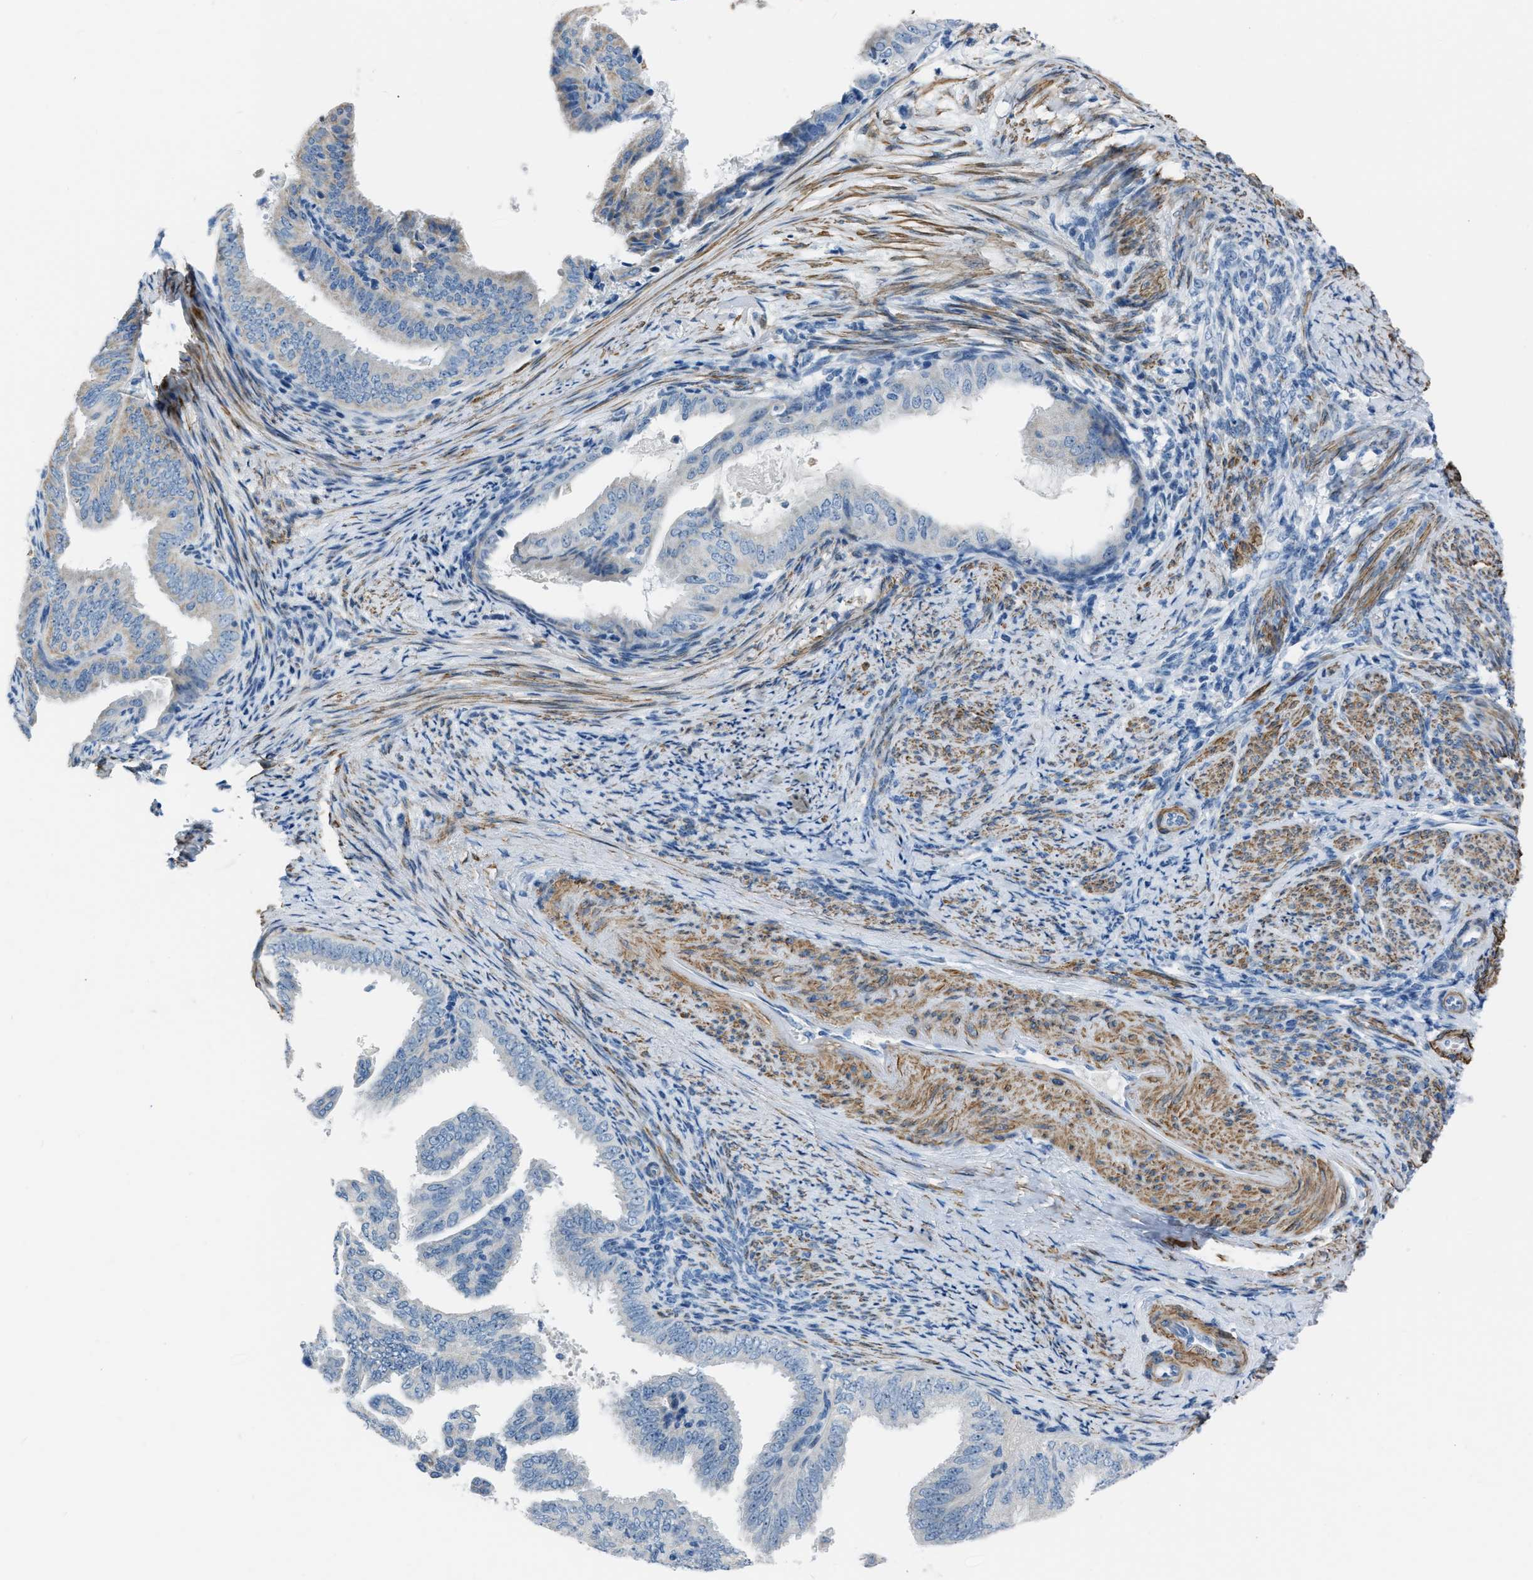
{"staining": {"intensity": "moderate", "quantity": "<25%", "location": "cytoplasmic/membranous"}, "tissue": "endometrial cancer", "cell_type": "Tumor cells", "image_type": "cancer", "snomed": [{"axis": "morphology", "description": "Adenocarcinoma, NOS"}, {"axis": "topography", "description": "Endometrium"}], "caption": "IHC of human endometrial cancer reveals low levels of moderate cytoplasmic/membranous positivity in approximately <25% of tumor cells.", "gene": "SPATC1L", "patient": {"sex": "female", "age": 58}}